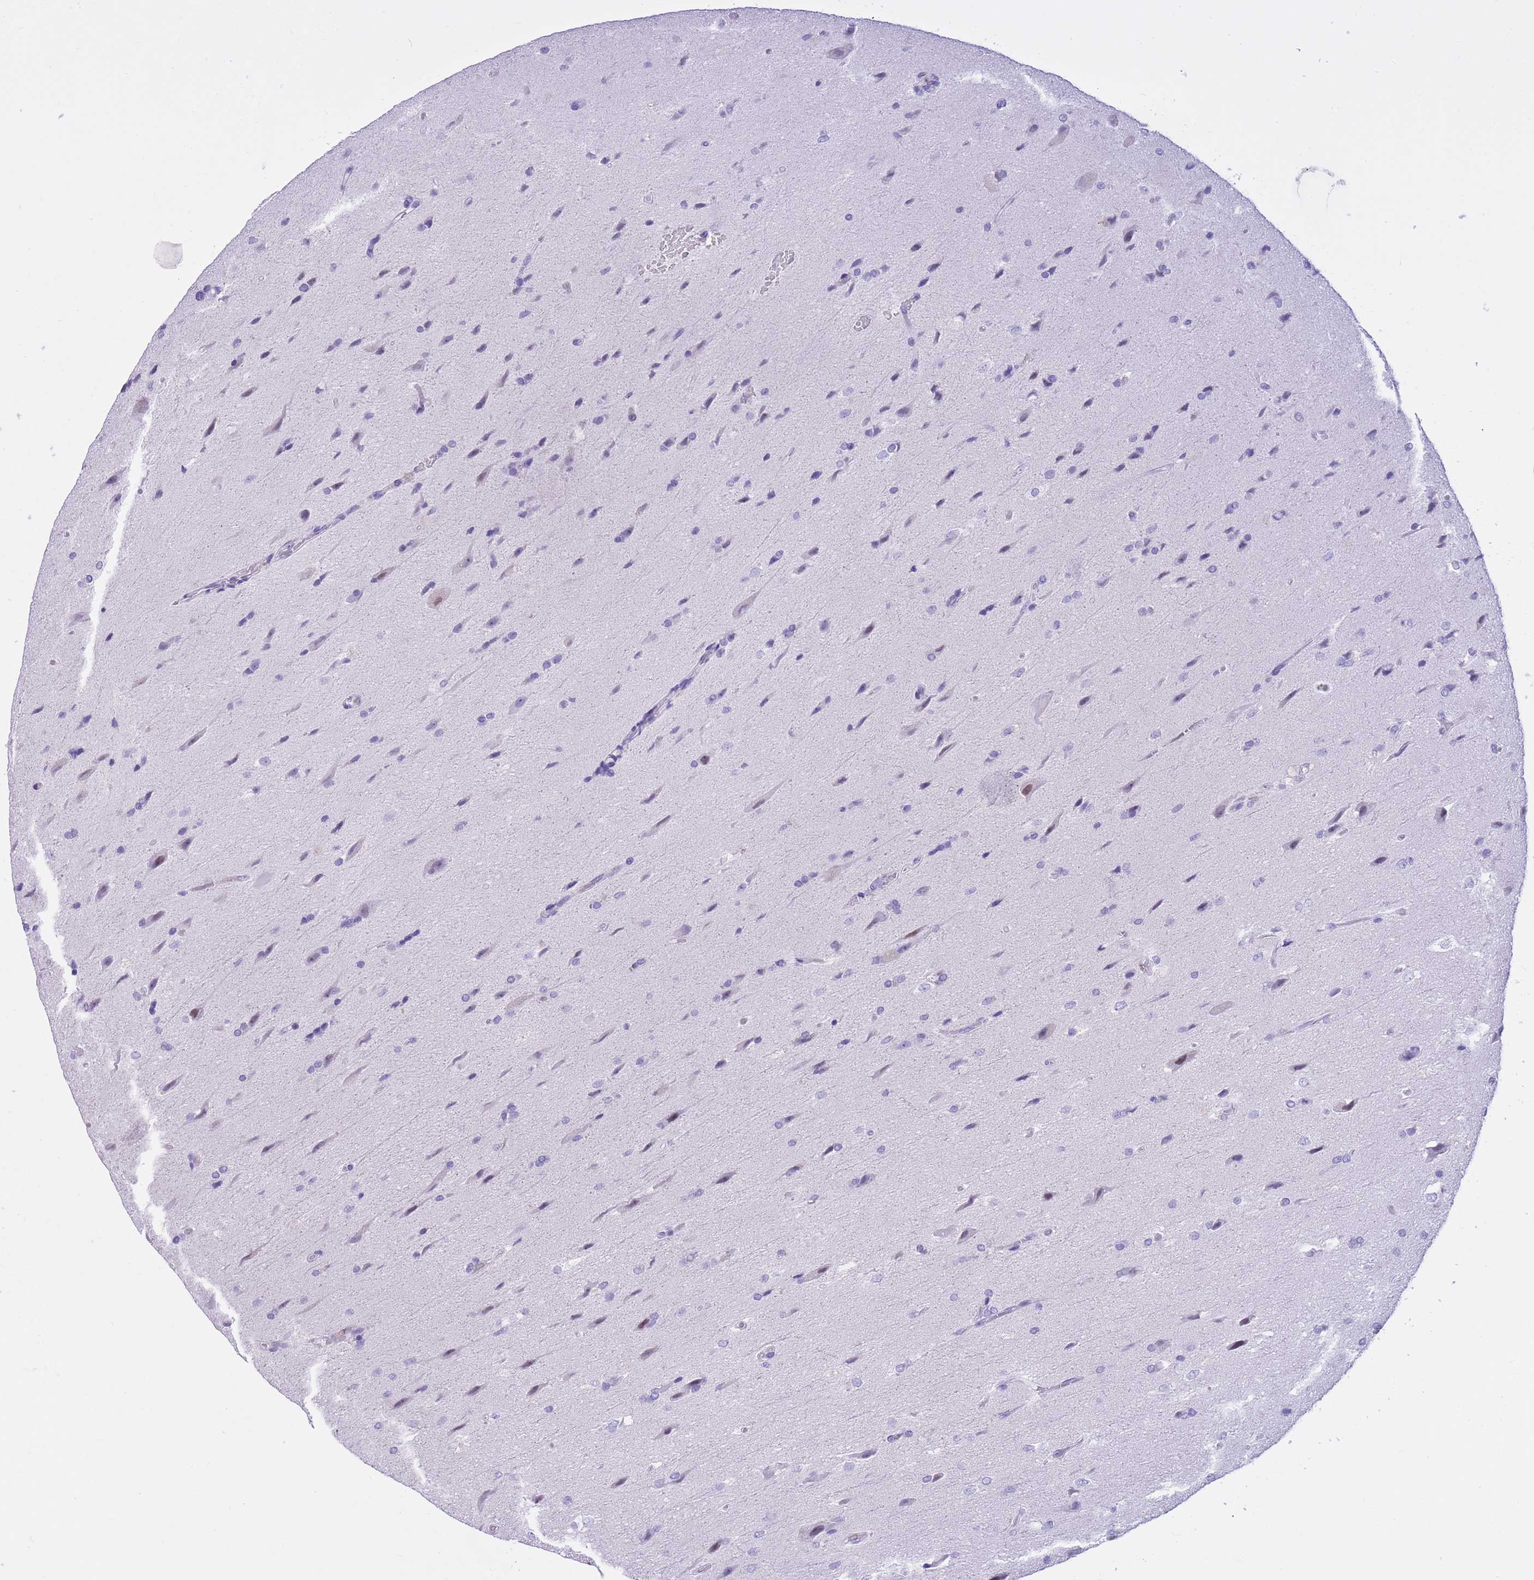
{"staining": {"intensity": "negative", "quantity": "none", "location": "none"}, "tissue": "glioma", "cell_type": "Tumor cells", "image_type": "cancer", "snomed": [{"axis": "morphology", "description": "Glioma, malignant, Low grade"}, {"axis": "topography", "description": "Brain"}], "caption": "Tumor cells are negative for brown protein staining in malignant glioma (low-grade).", "gene": "TMEM185B", "patient": {"sex": "male", "age": 66}}